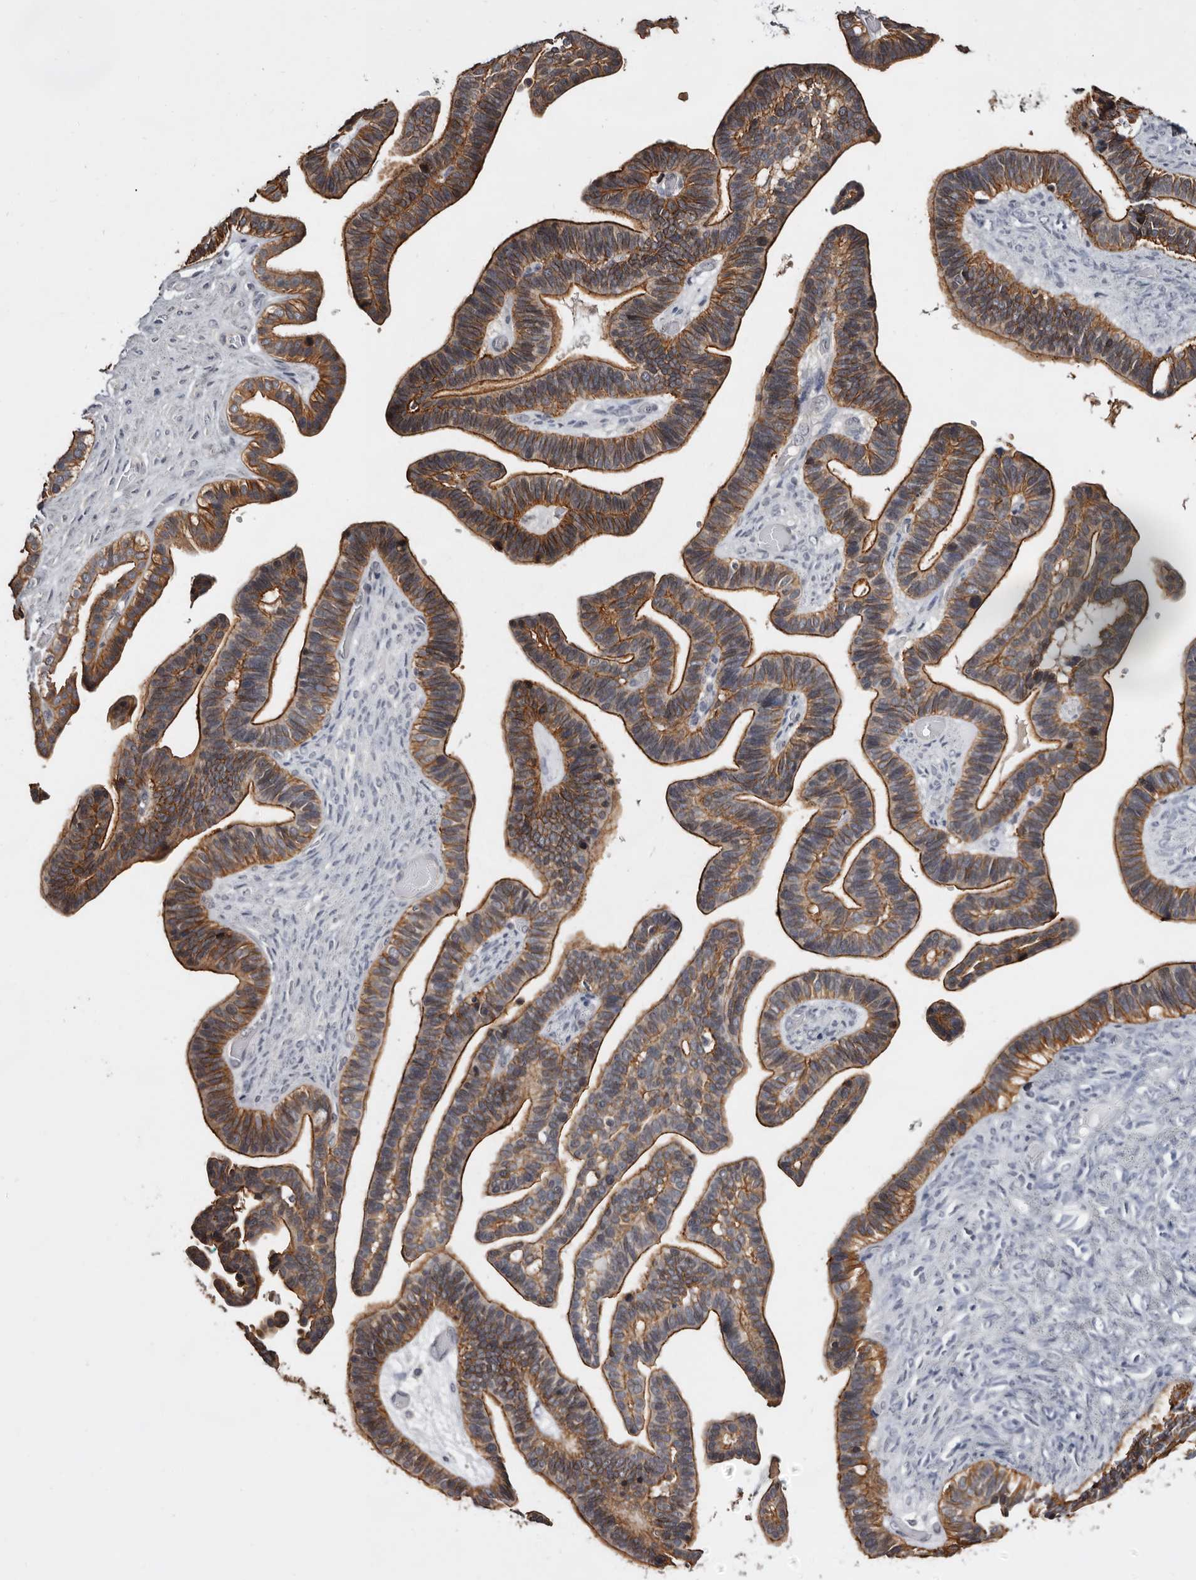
{"staining": {"intensity": "strong", "quantity": ">75%", "location": "cytoplasmic/membranous"}, "tissue": "ovarian cancer", "cell_type": "Tumor cells", "image_type": "cancer", "snomed": [{"axis": "morphology", "description": "Cystadenocarcinoma, serous, NOS"}, {"axis": "topography", "description": "Ovary"}], "caption": "The image exhibits staining of ovarian cancer, revealing strong cytoplasmic/membranous protein expression (brown color) within tumor cells. (IHC, brightfield microscopy, high magnification).", "gene": "LAD1", "patient": {"sex": "female", "age": 56}}